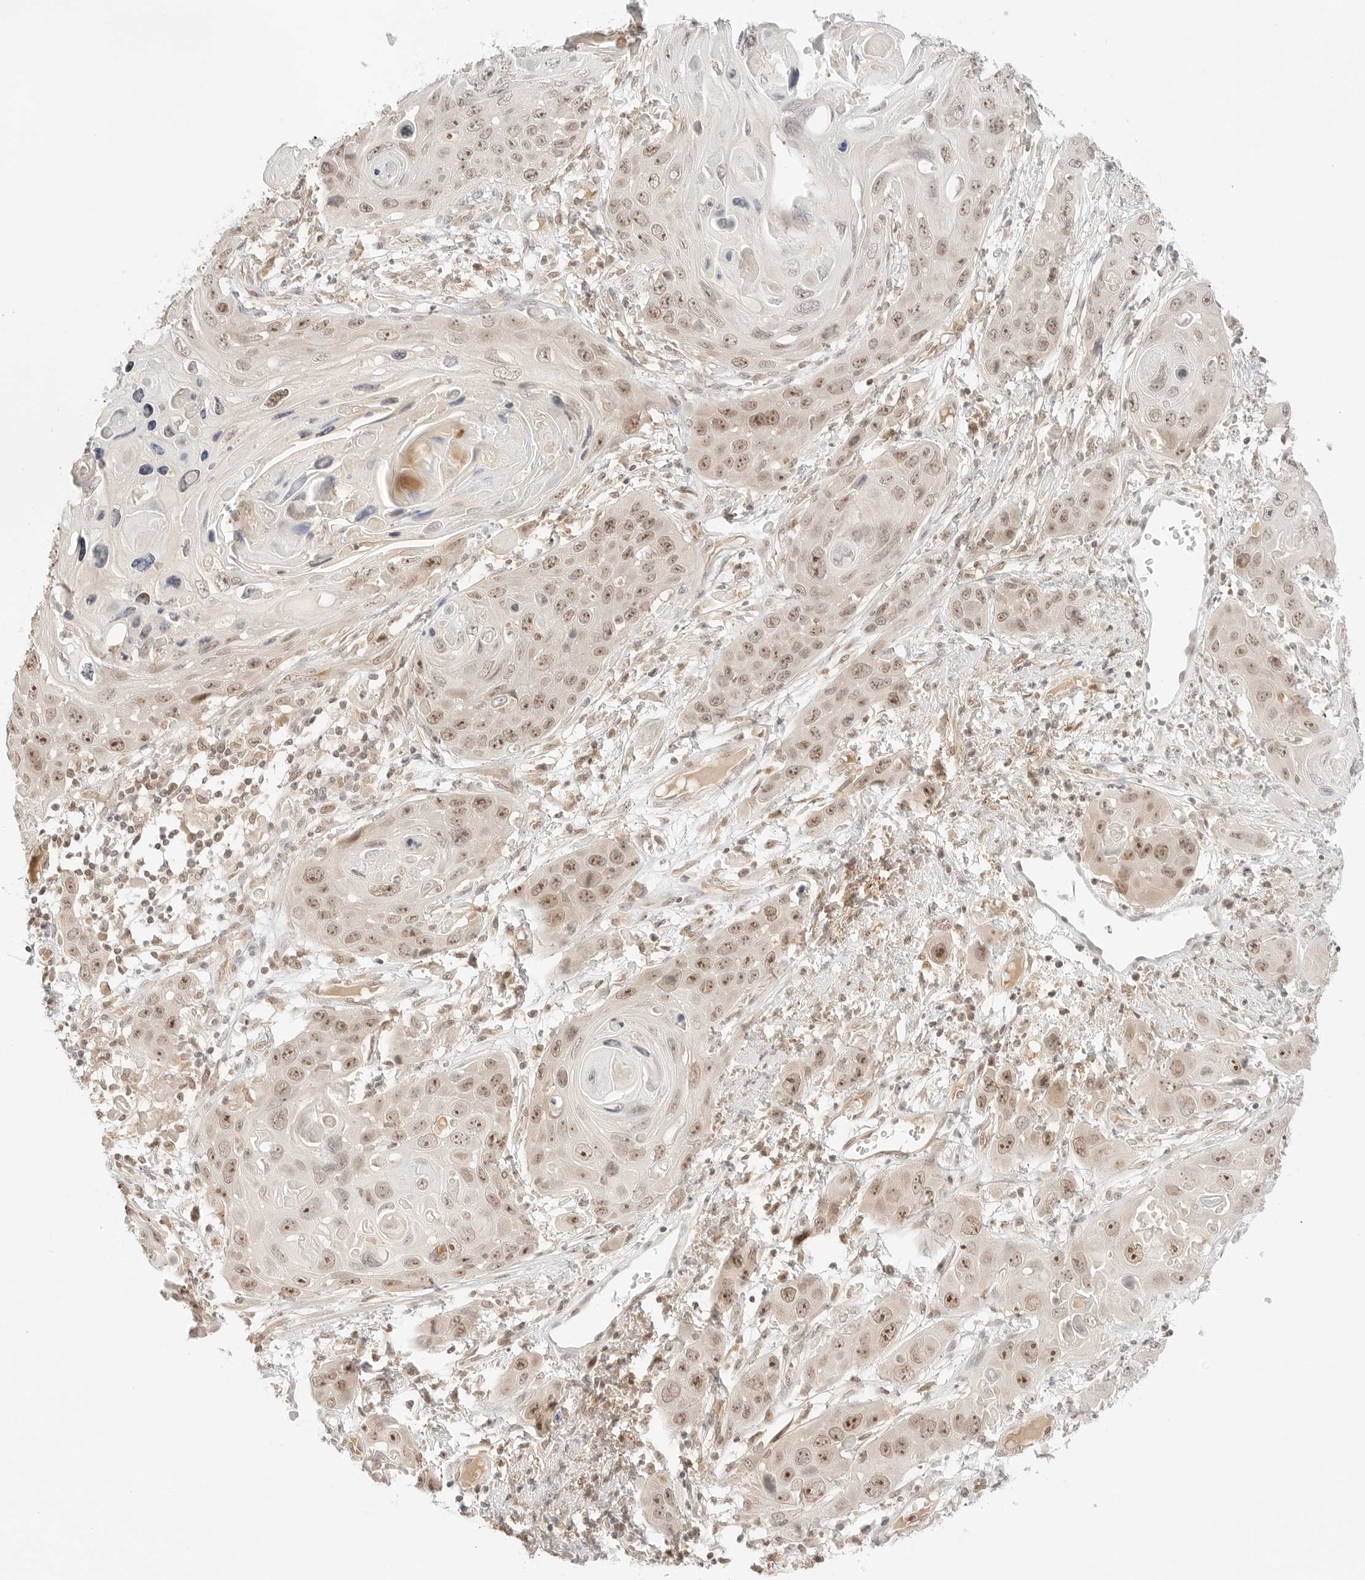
{"staining": {"intensity": "moderate", "quantity": ">75%", "location": "nuclear"}, "tissue": "skin cancer", "cell_type": "Tumor cells", "image_type": "cancer", "snomed": [{"axis": "morphology", "description": "Squamous cell carcinoma, NOS"}, {"axis": "topography", "description": "Skin"}], "caption": "Skin cancer tissue reveals moderate nuclear positivity in approximately >75% of tumor cells, visualized by immunohistochemistry.", "gene": "RPS6KL1", "patient": {"sex": "male", "age": 55}}